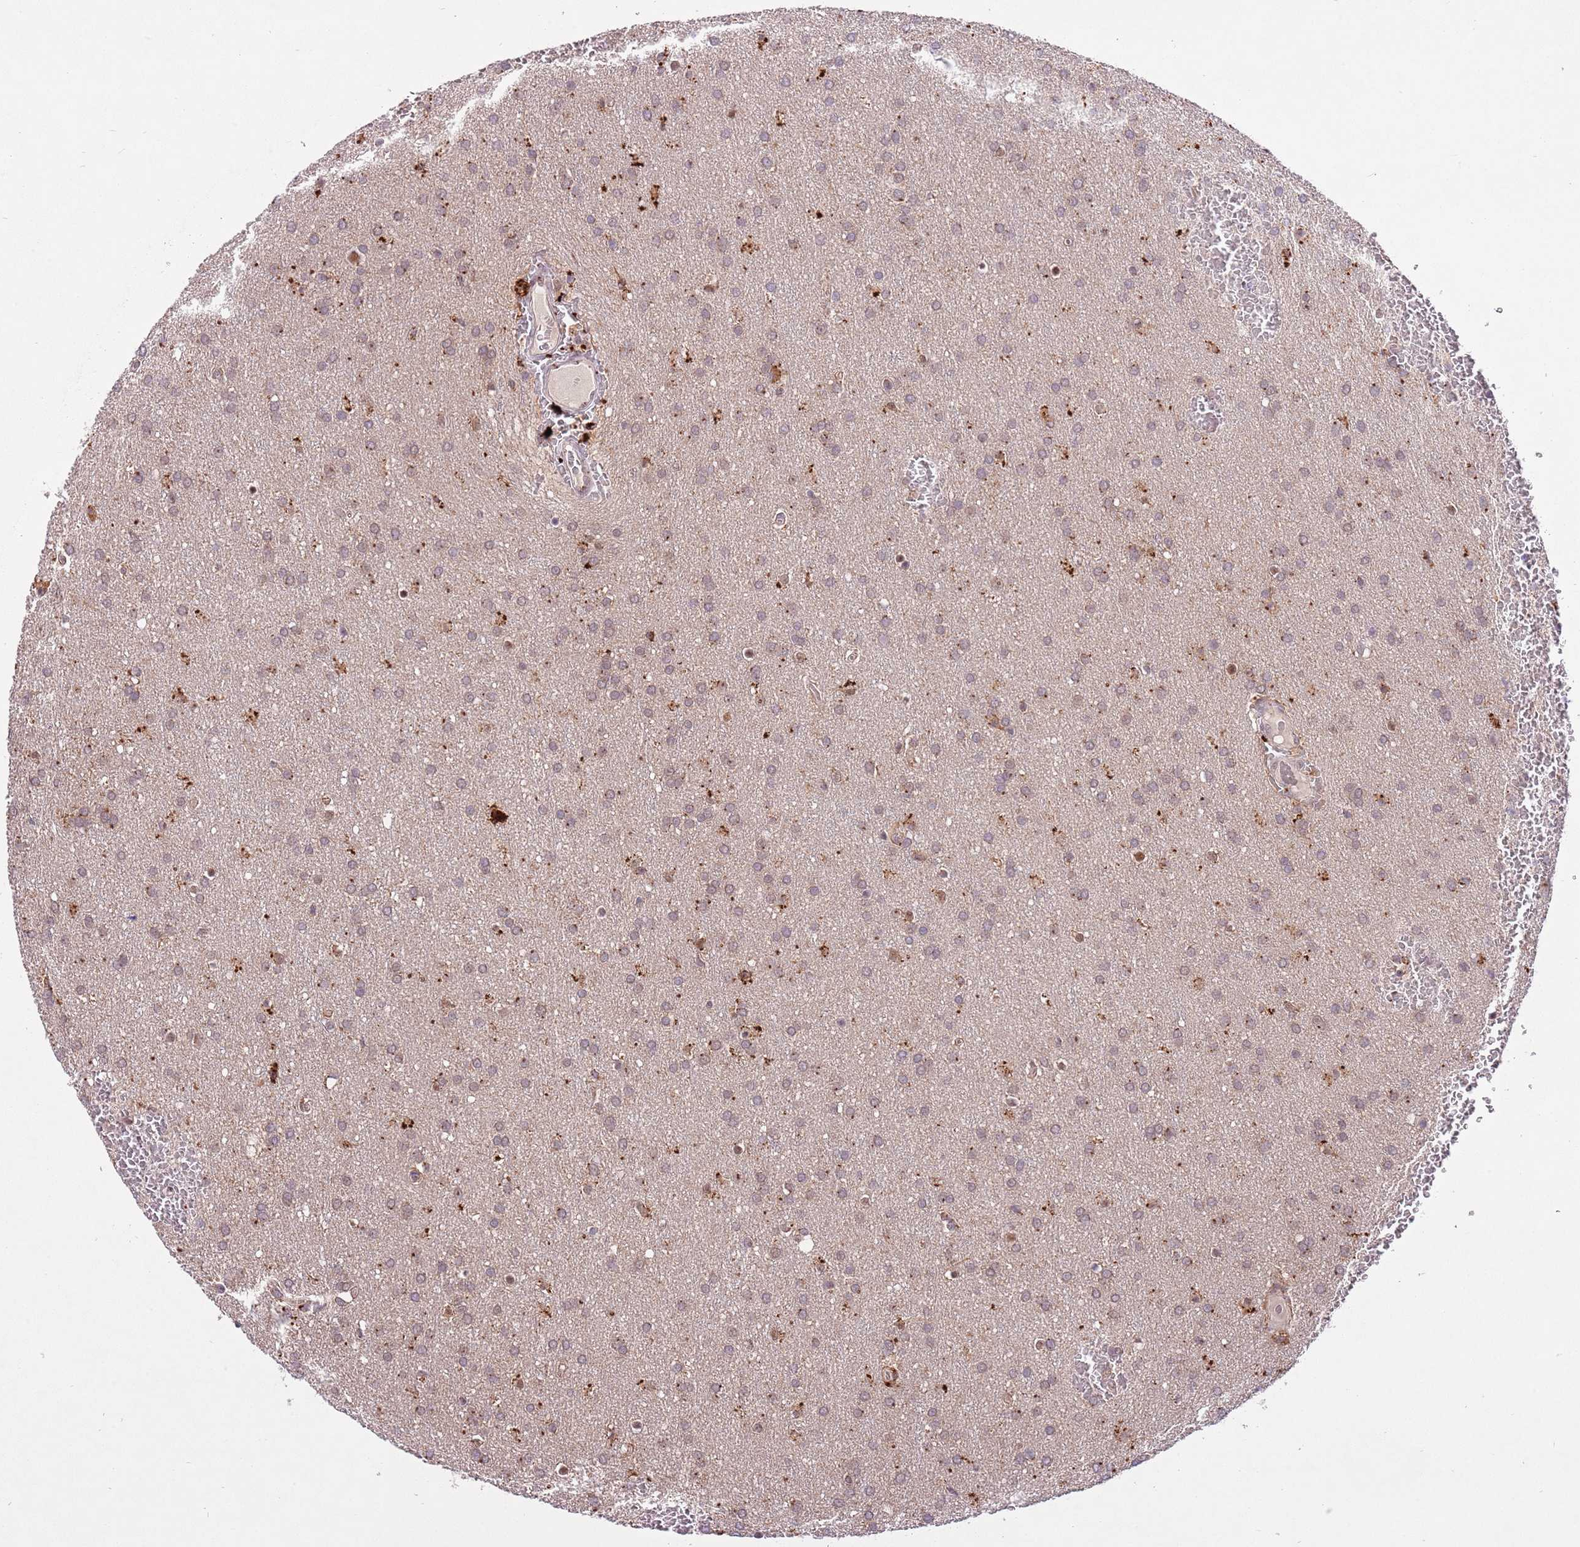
{"staining": {"intensity": "weak", "quantity": "25%-75%", "location": "cytoplasmic/membranous"}, "tissue": "glioma", "cell_type": "Tumor cells", "image_type": "cancer", "snomed": [{"axis": "morphology", "description": "Glioma, malignant, Low grade"}, {"axis": "topography", "description": "Brain"}], "caption": "Immunohistochemical staining of human glioma demonstrates low levels of weak cytoplasmic/membranous staining in approximately 25%-75% of tumor cells. (brown staining indicates protein expression, while blue staining denotes nuclei).", "gene": "TRIM27", "patient": {"sex": "female", "age": 32}}